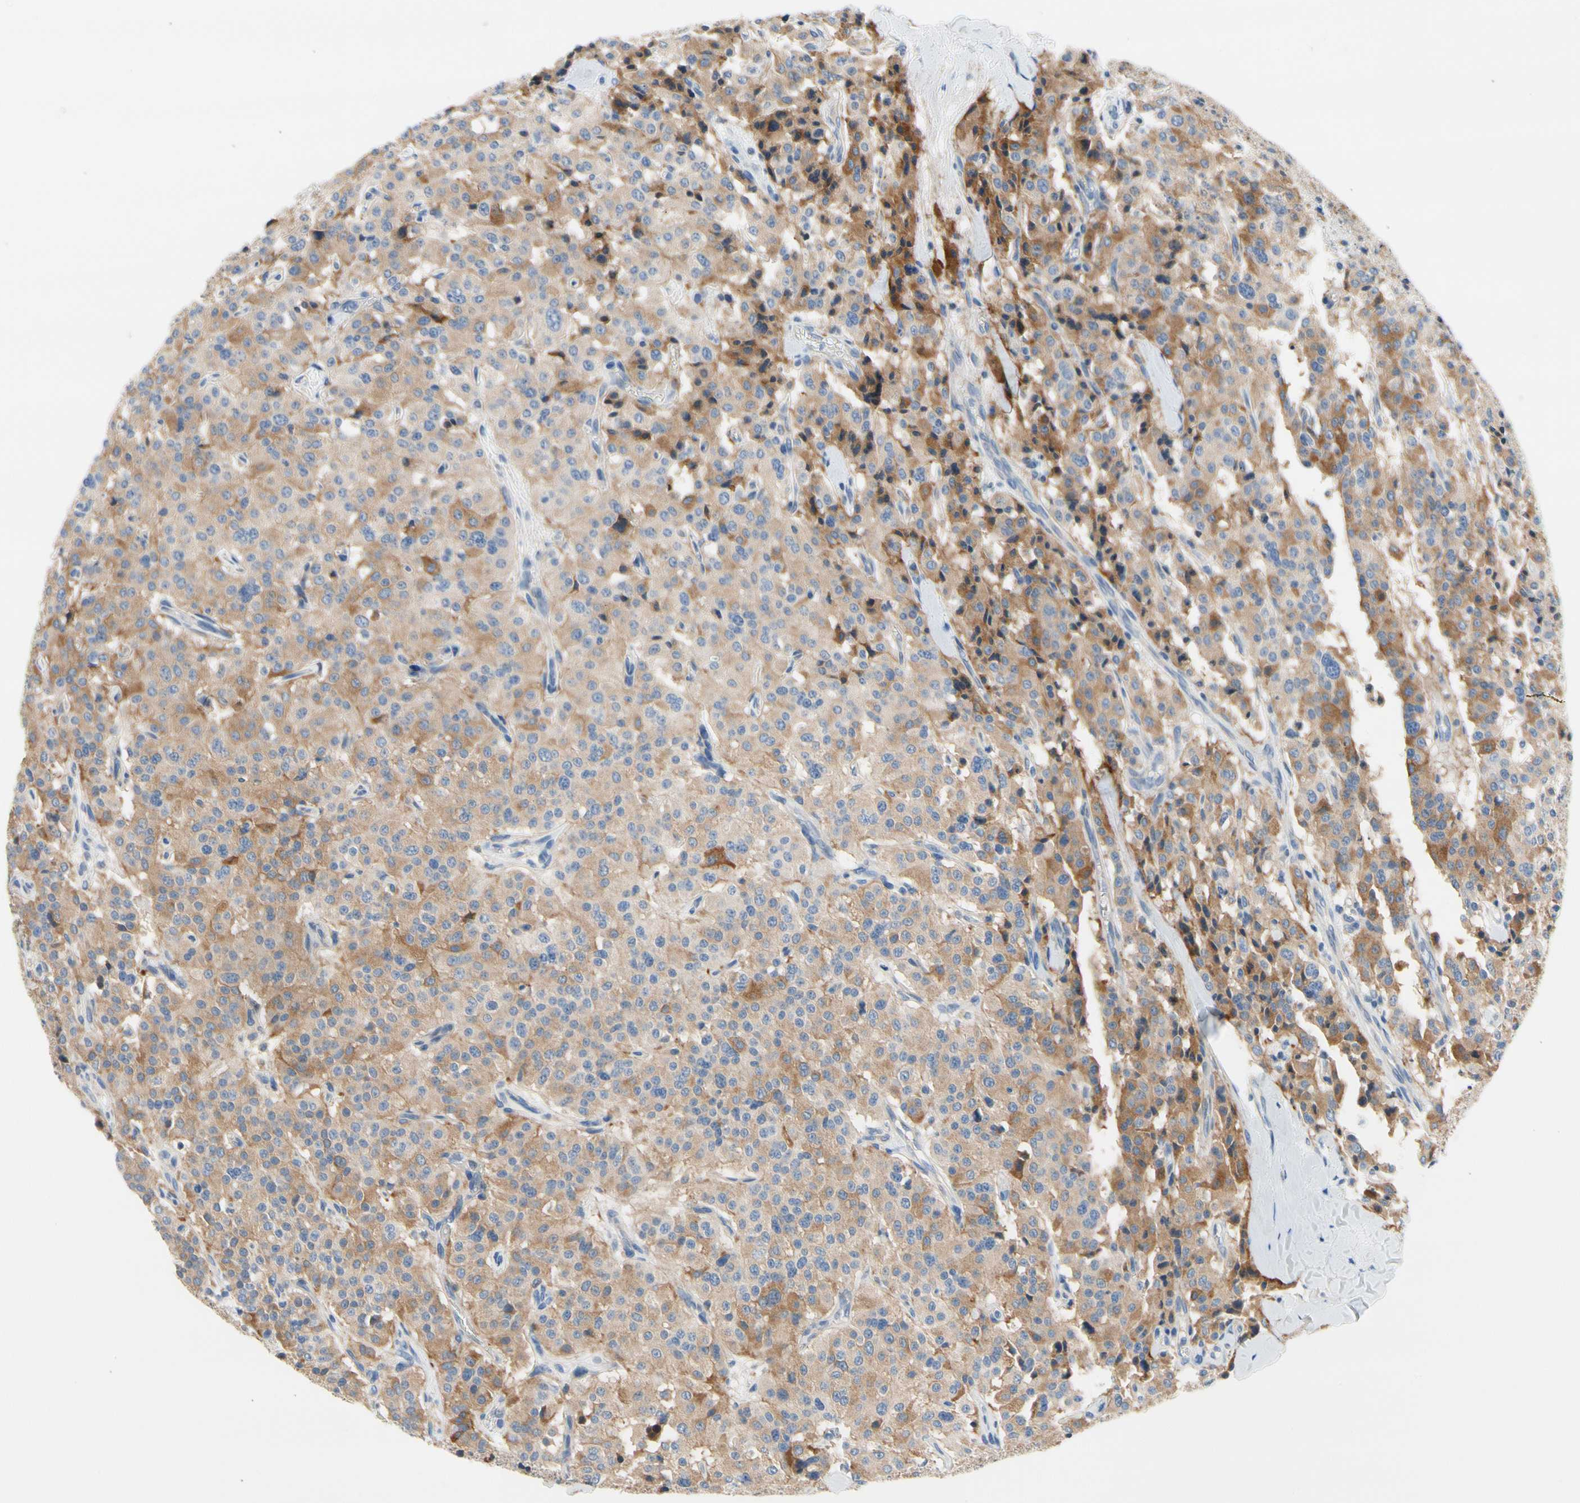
{"staining": {"intensity": "moderate", "quantity": ">75%", "location": "cytoplasmic/membranous"}, "tissue": "carcinoid", "cell_type": "Tumor cells", "image_type": "cancer", "snomed": [{"axis": "morphology", "description": "Carcinoid, malignant, NOS"}, {"axis": "topography", "description": "Lung"}], "caption": "Brown immunohistochemical staining in human carcinoid shows moderate cytoplasmic/membranous expression in approximately >75% of tumor cells. (Brightfield microscopy of DAB IHC at high magnification).", "gene": "STXBP1", "patient": {"sex": "male", "age": 30}}